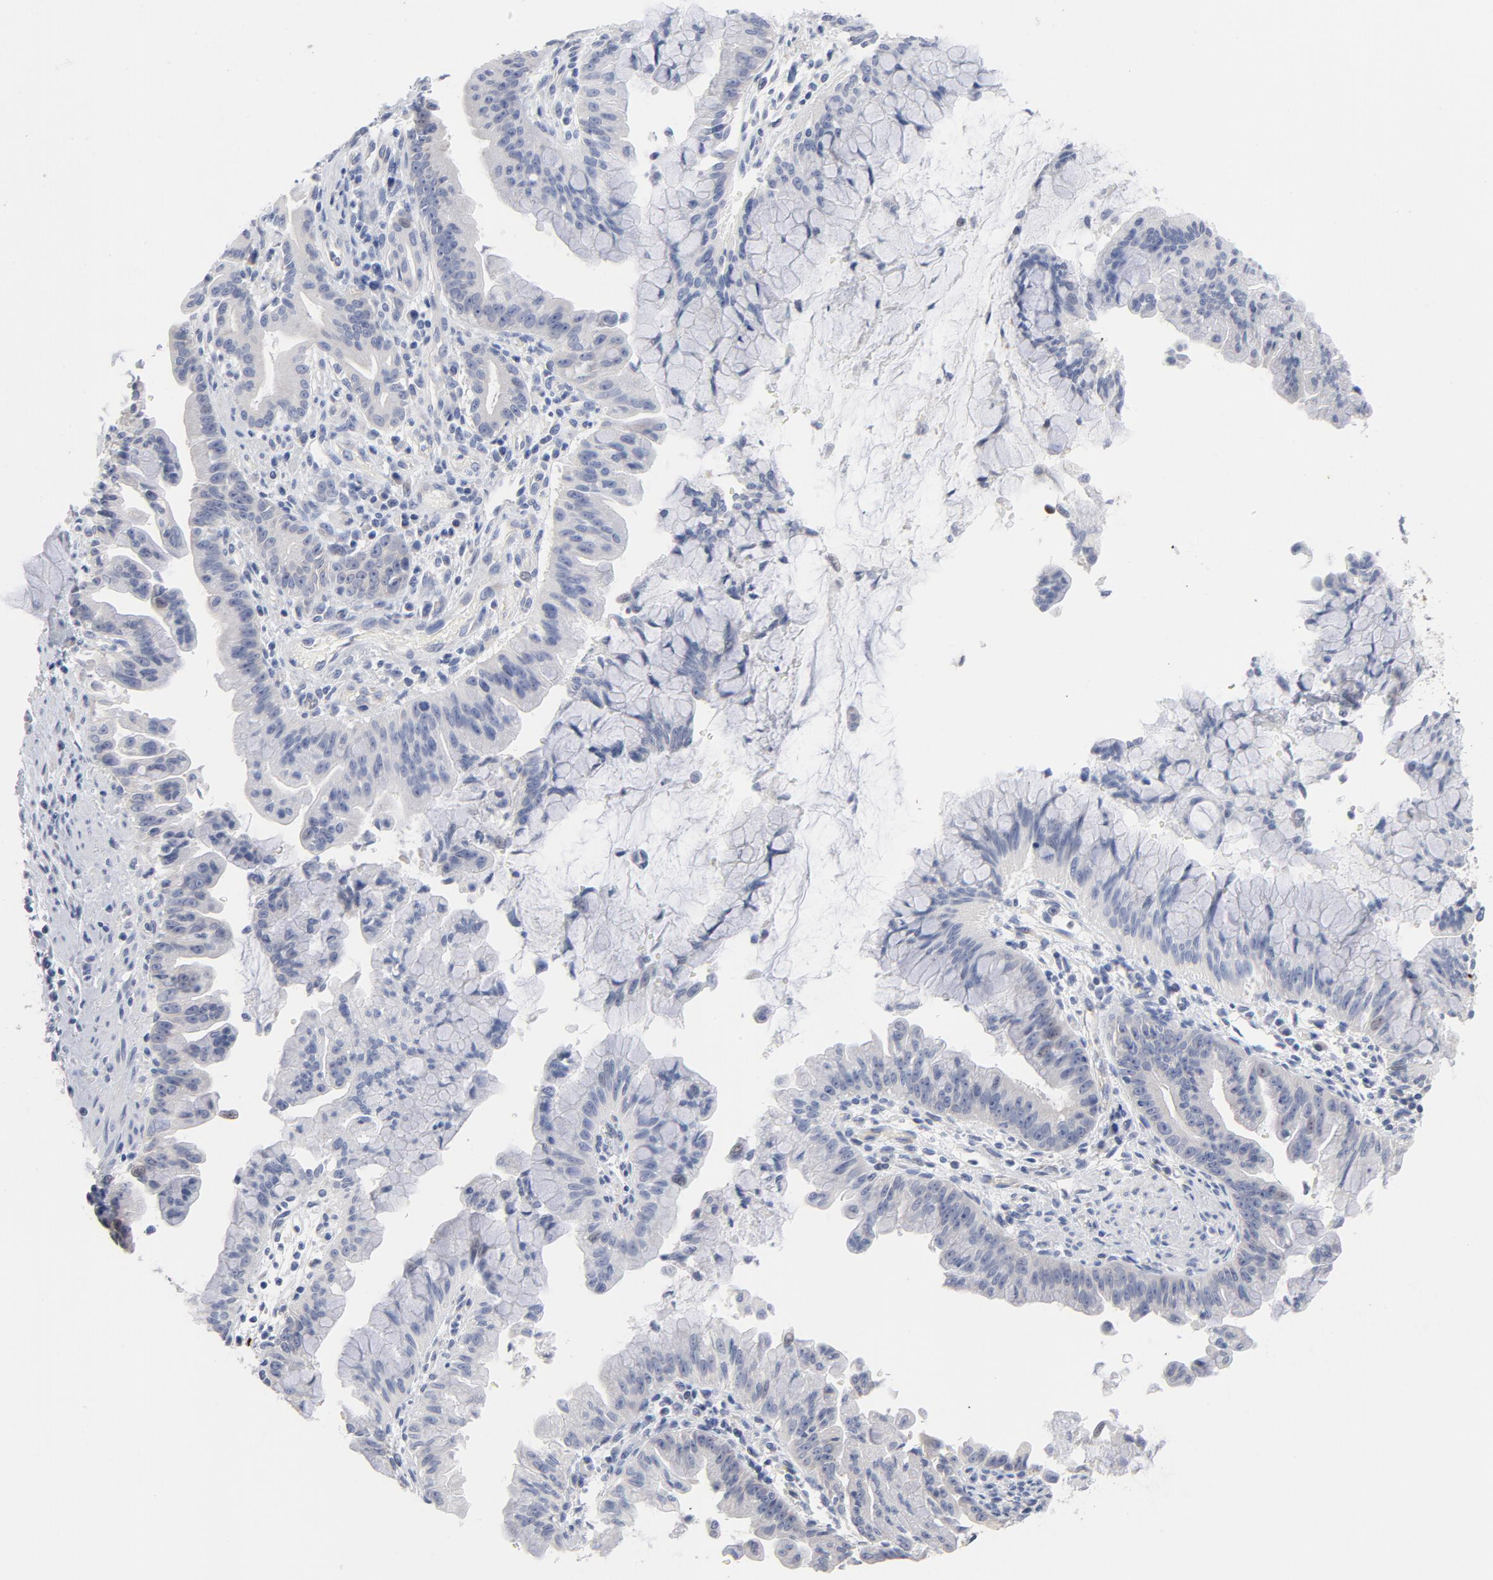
{"staining": {"intensity": "negative", "quantity": "none", "location": "none"}, "tissue": "pancreatic cancer", "cell_type": "Tumor cells", "image_type": "cancer", "snomed": [{"axis": "morphology", "description": "Adenocarcinoma, NOS"}, {"axis": "topography", "description": "Pancreas"}], "caption": "Tumor cells show no significant positivity in adenocarcinoma (pancreatic).", "gene": "CPE", "patient": {"sex": "male", "age": 59}}